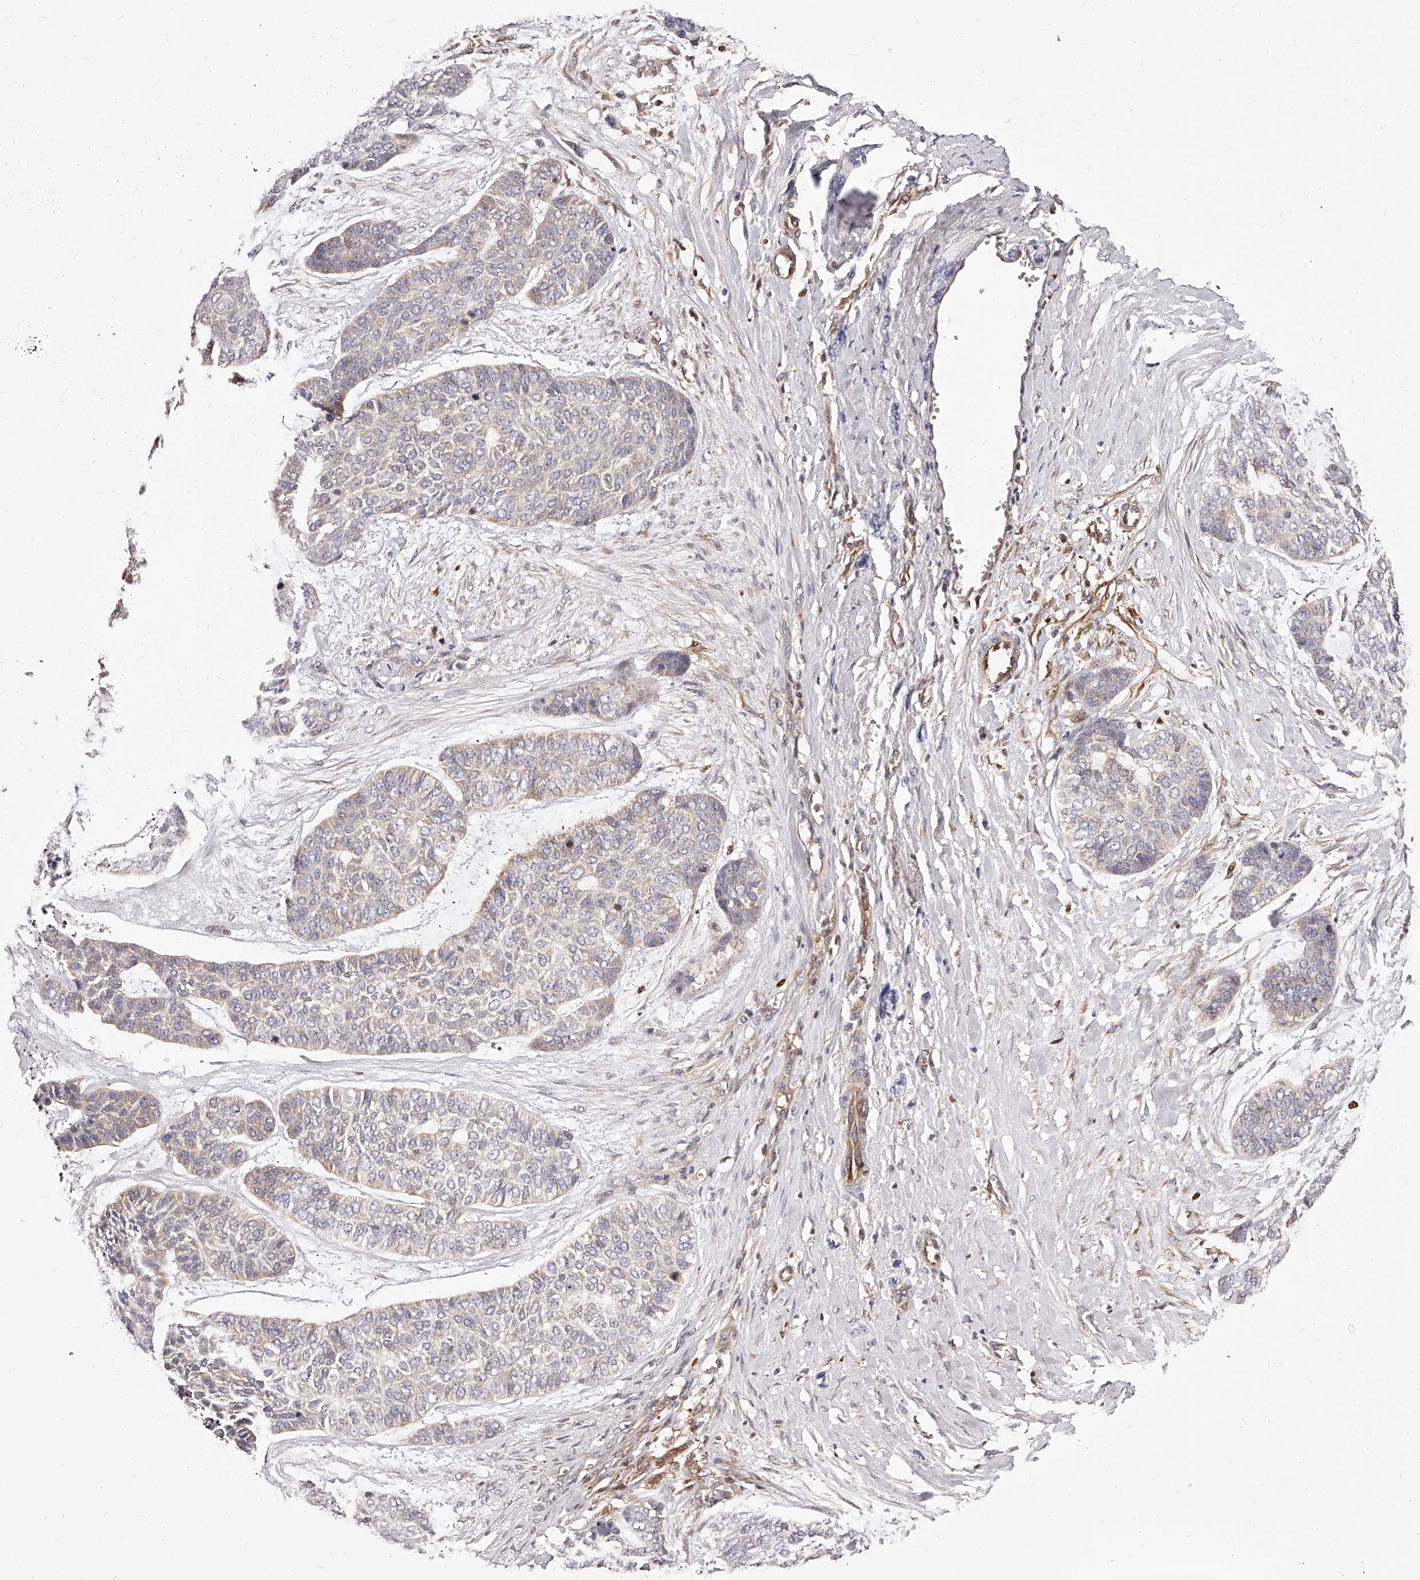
{"staining": {"intensity": "weak", "quantity": "25%-75%", "location": "cytoplasmic/membranous"}, "tissue": "skin cancer", "cell_type": "Tumor cells", "image_type": "cancer", "snomed": [{"axis": "morphology", "description": "Basal cell carcinoma"}, {"axis": "topography", "description": "Skin"}], "caption": "Immunohistochemistry (IHC) of skin basal cell carcinoma reveals low levels of weak cytoplasmic/membranous positivity in approximately 25%-75% of tumor cells. The staining is performed using DAB brown chromogen to label protein expression. The nuclei are counter-stained blue using hematoxylin.", "gene": "LAP3", "patient": {"sex": "female", "age": 64}}